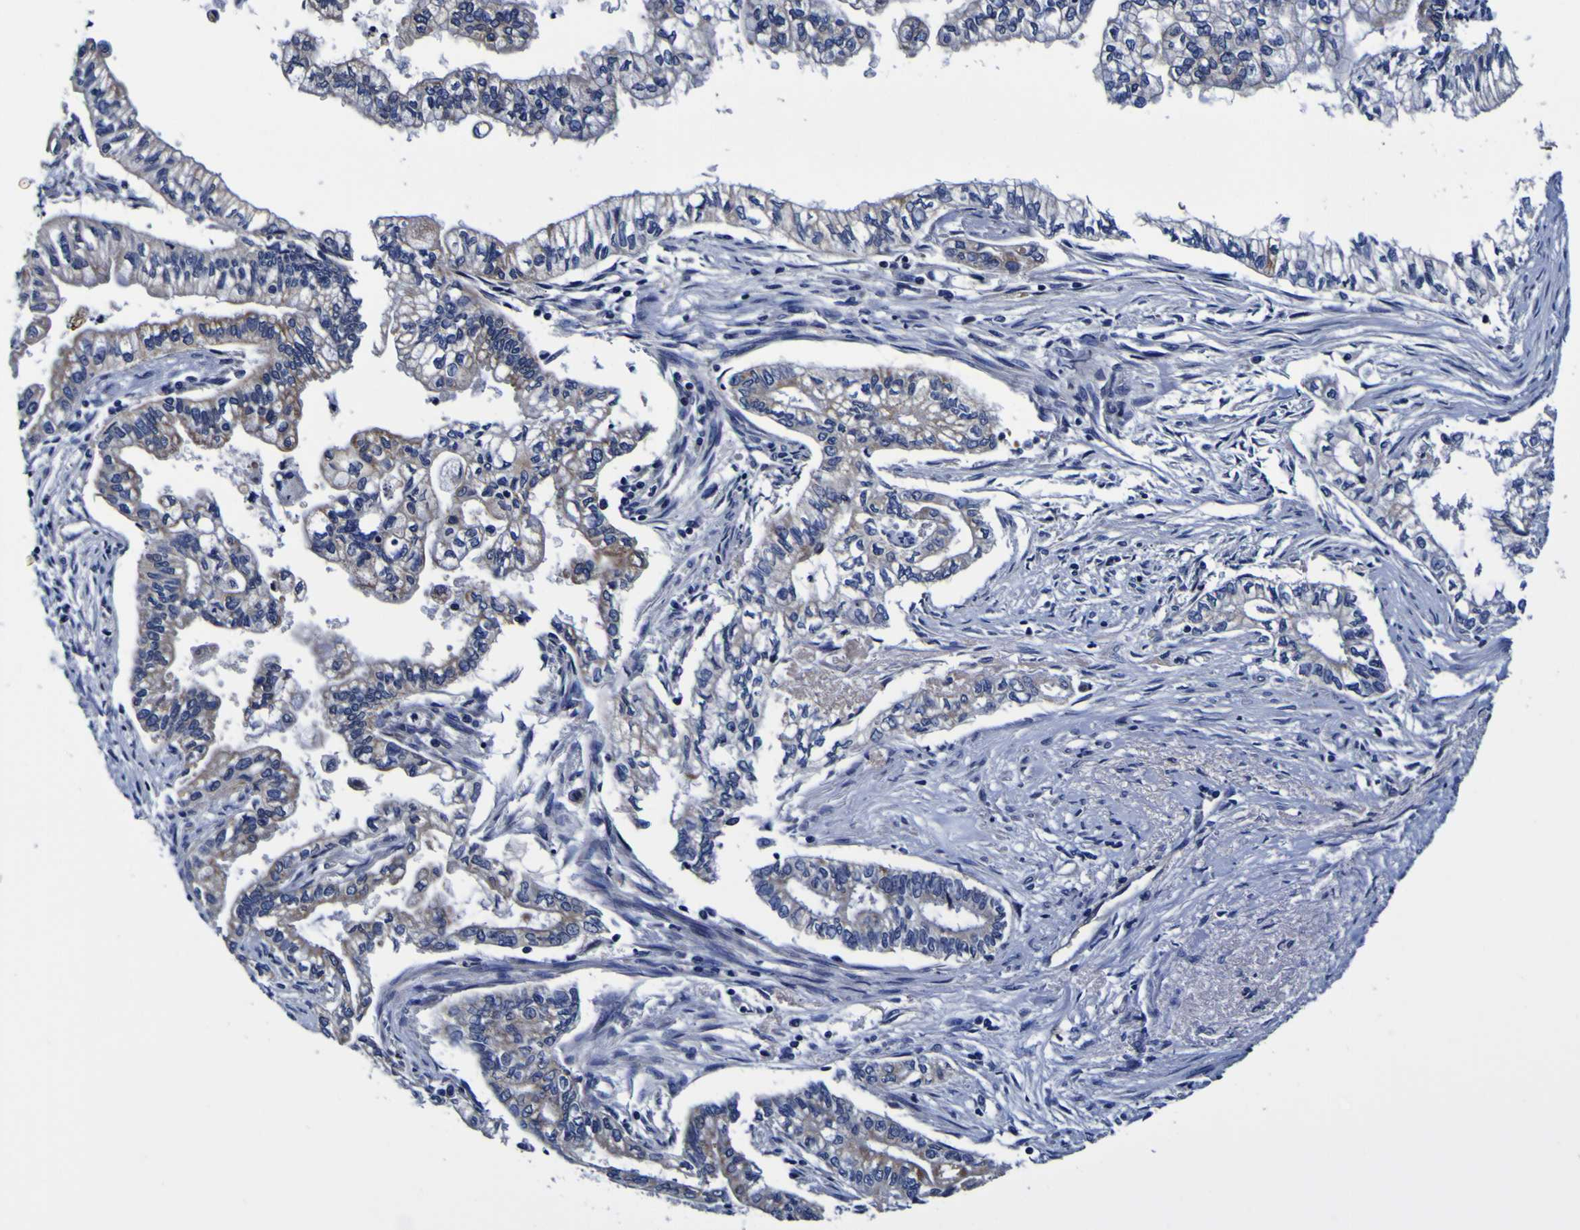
{"staining": {"intensity": "moderate", "quantity": ">75%", "location": "cytoplasmic/membranous"}, "tissue": "pancreatic cancer", "cell_type": "Tumor cells", "image_type": "cancer", "snomed": [{"axis": "morphology", "description": "Adenocarcinoma, NOS"}, {"axis": "topography", "description": "Pancreas"}], "caption": "High-power microscopy captured an immunohistochemistry histopathology image of pancreatic cancer, revealing moderate cytoplasmic/membranous expression in about >75% of tumor cells. The staining is performed using DAB (3,3'-diaminobenzidine) brown chromogen to label protein expression. The nuclei are counter-stained blue using hematoxylin.", "gene": "PDLIM4", "patient": {"sex": "male", "age": 56}}